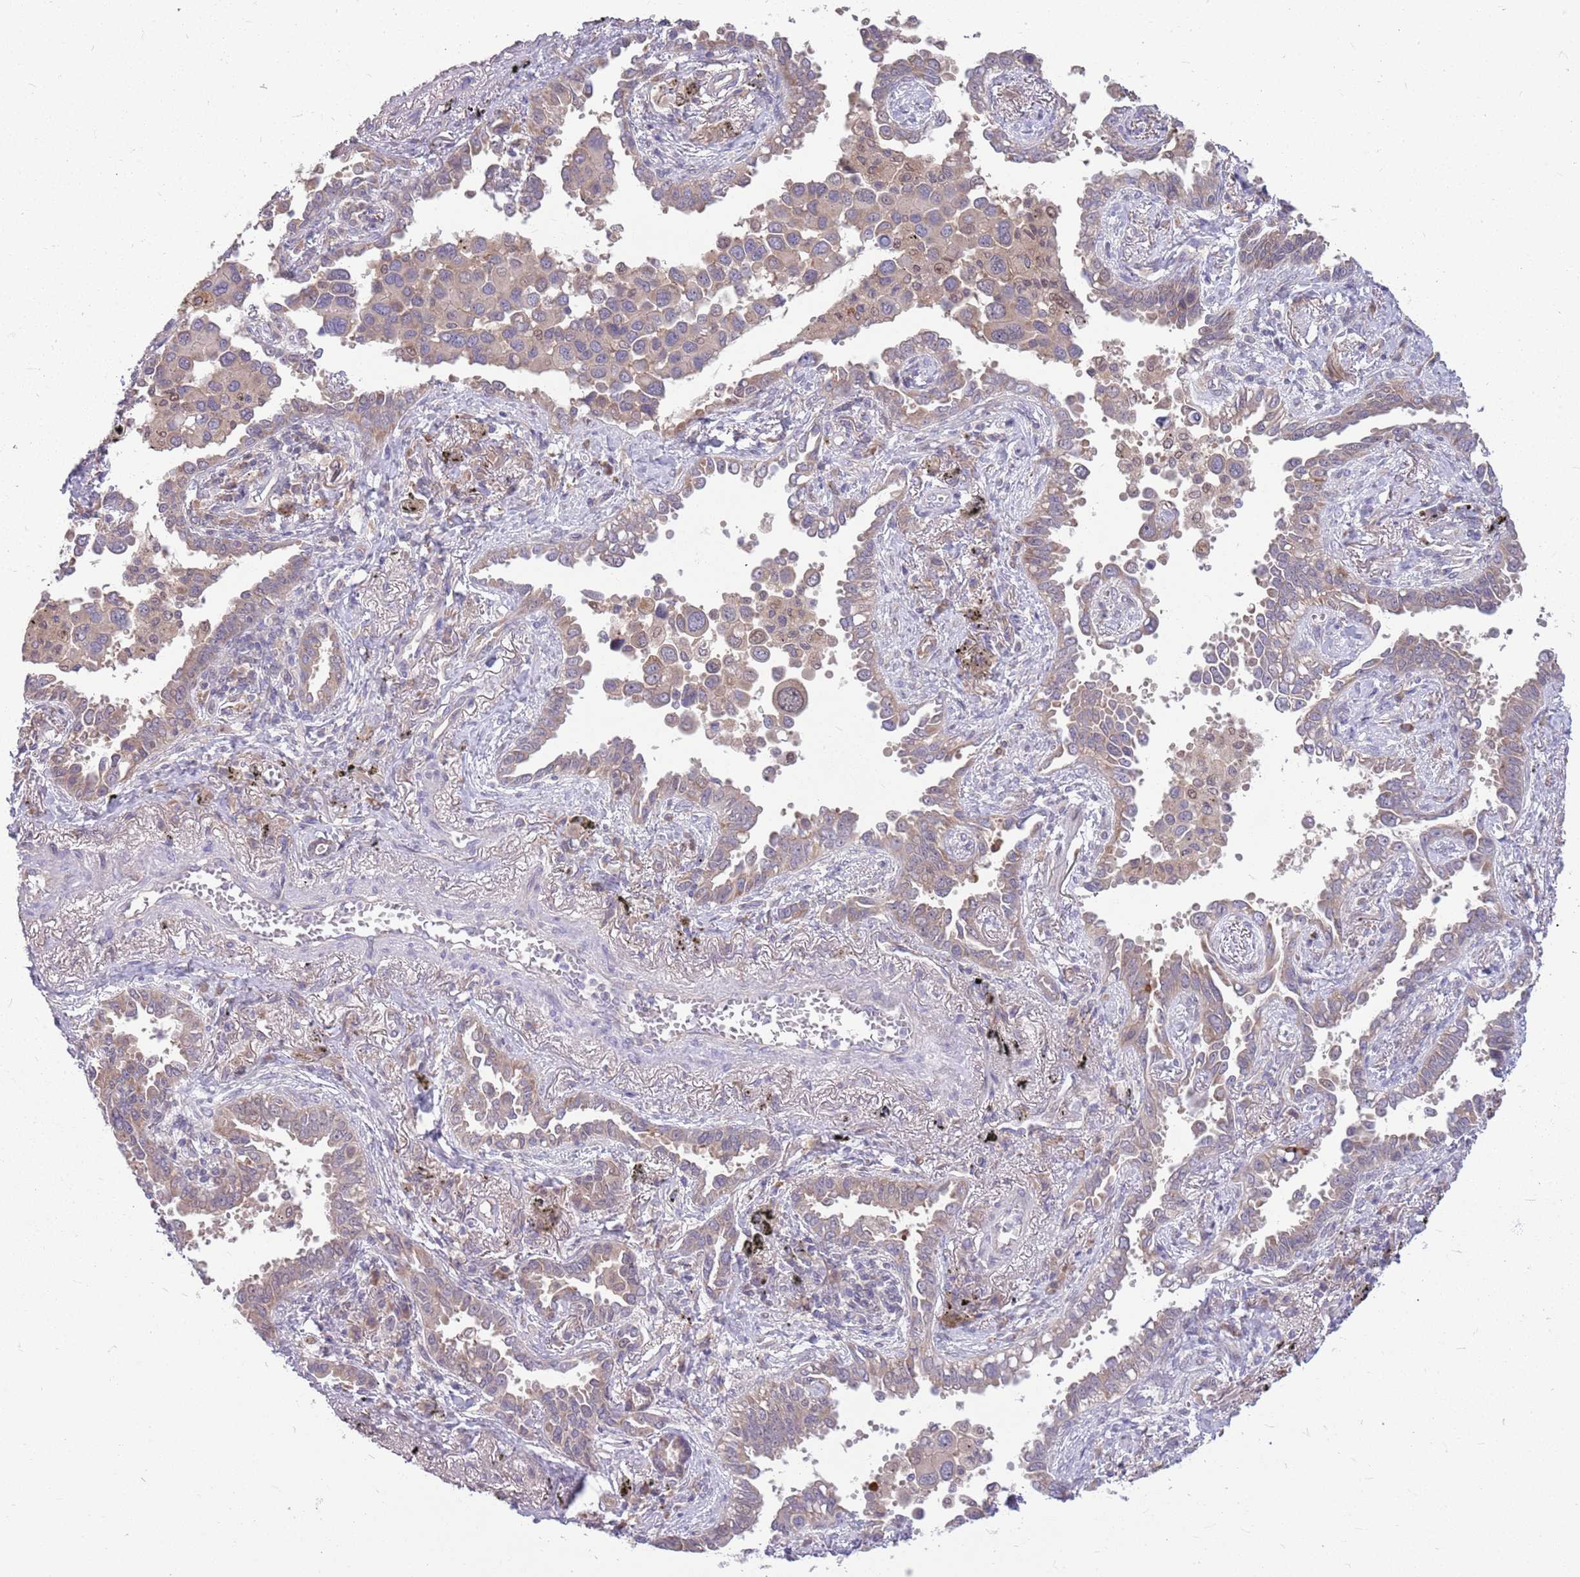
{"staining": {"intensity": "weak", "quantity": ">75%", "location": "cytoplasmic/membranous"}, "tissue": "lung cancer", "cell_type": "Tumor cells", "image_type": "cancer", "snomed": [{"axis": "morphology", "description": "Adenocarcinoma, NOS"}, {"axis": "topography", "description": "Lung"}], "caption": "Immunohistochemical staining of human lung cancer (adenocarcinoma) shows weak cytoplasmic/membranous protein staining in about >75% of tumor cells.", "gene": "PPP1R27", "patient": {"sex": "male", "age": 67}}